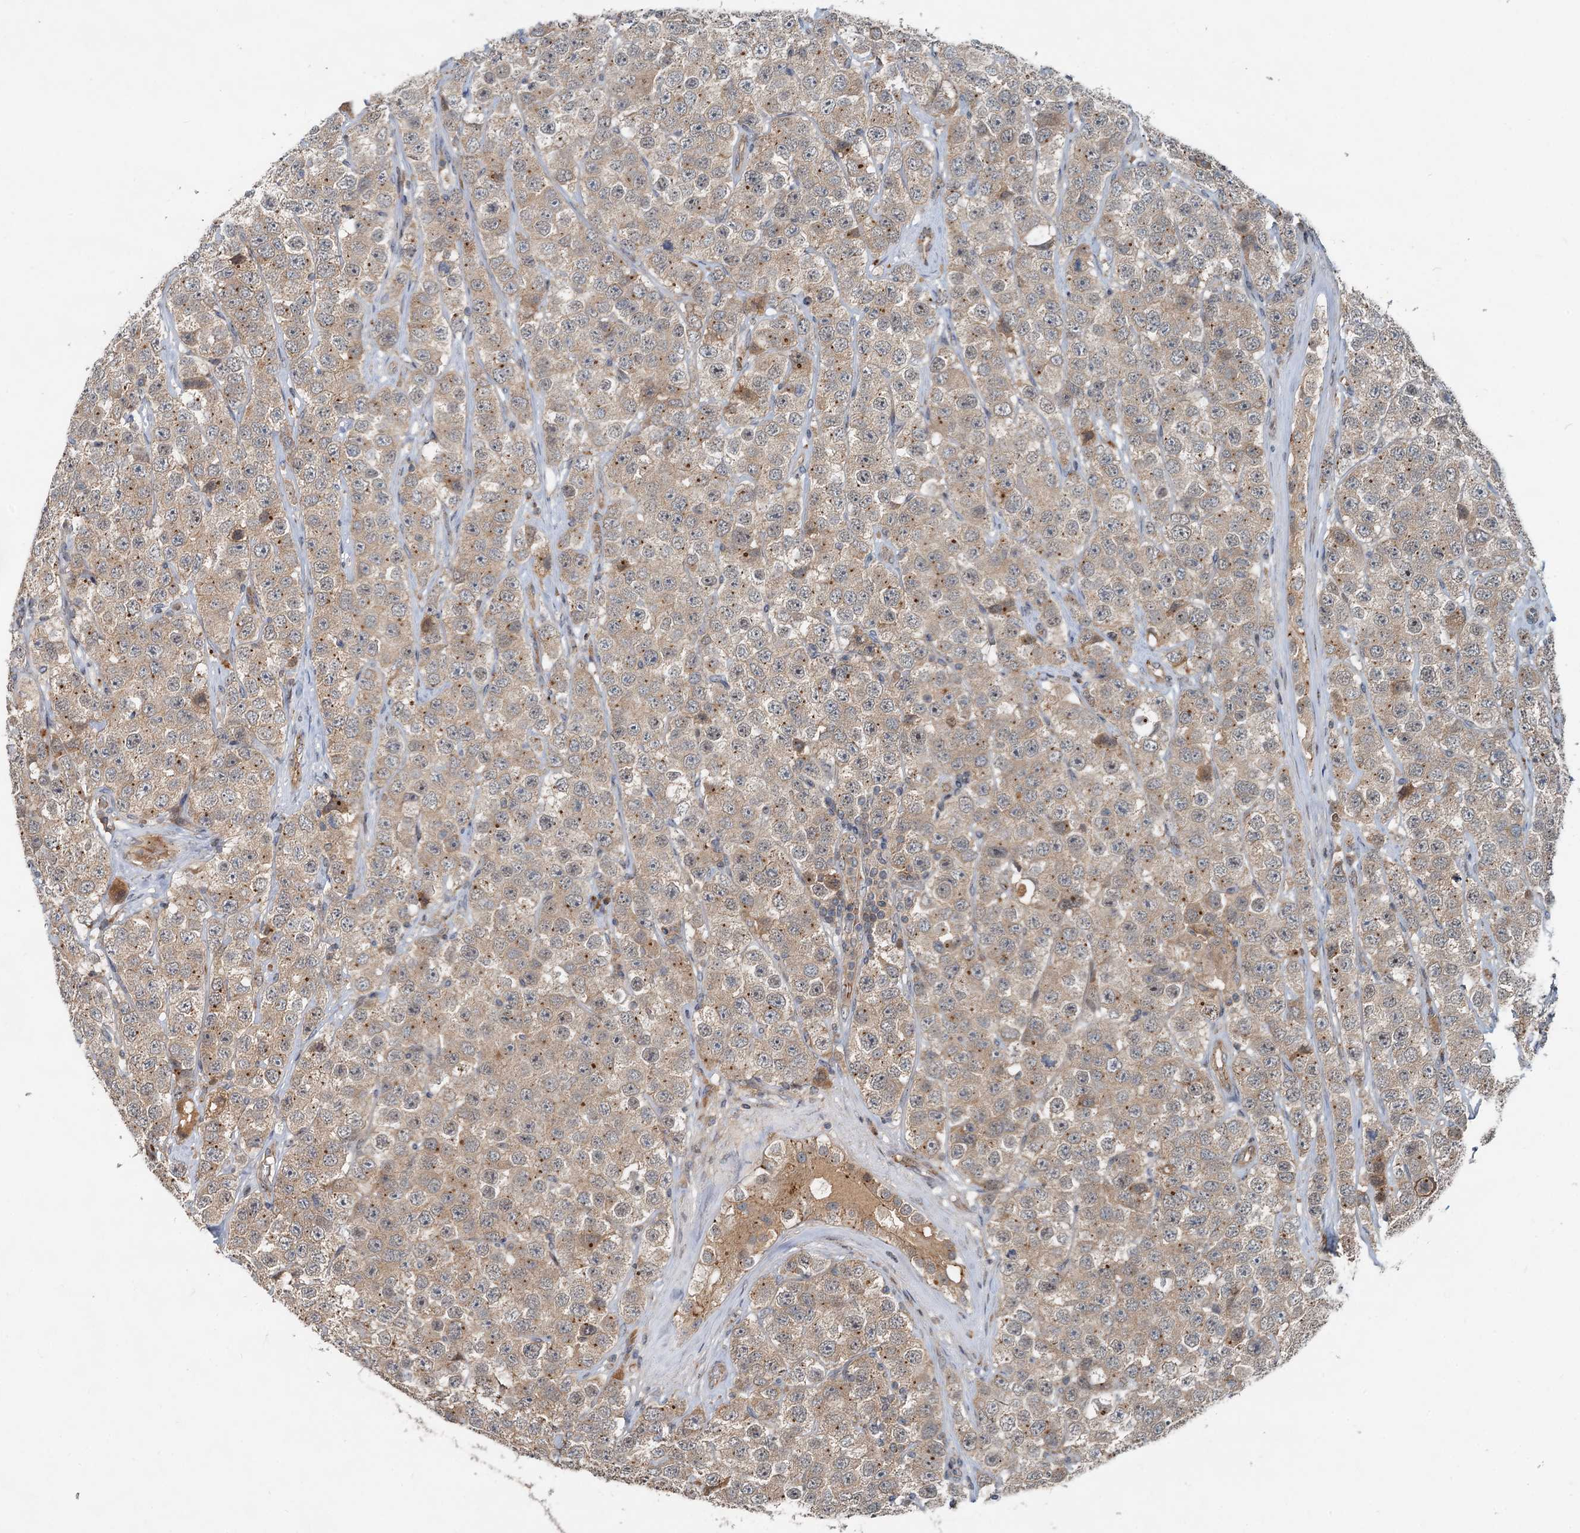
{"staining": {"intensity": "weak", "quantity": ">75%", "location": "cytoplasmic/membranous"}, "tissue": "testis cancer", "cell_type": "Tumor cells", "image_type": "cancer", "snomed": [{"axis": "morphology", "description": "Seminoma, NOS"}, {"axis": "topography", "description": "Testis"}], "caption": "Immunohistochemical staining of human testis cancer exhibits weak cytoplasmic/membranous protein expression in approximately >75% of tumor cells.", "gene": "CEP68", "patient": {"sex": "male", "age": 28}}